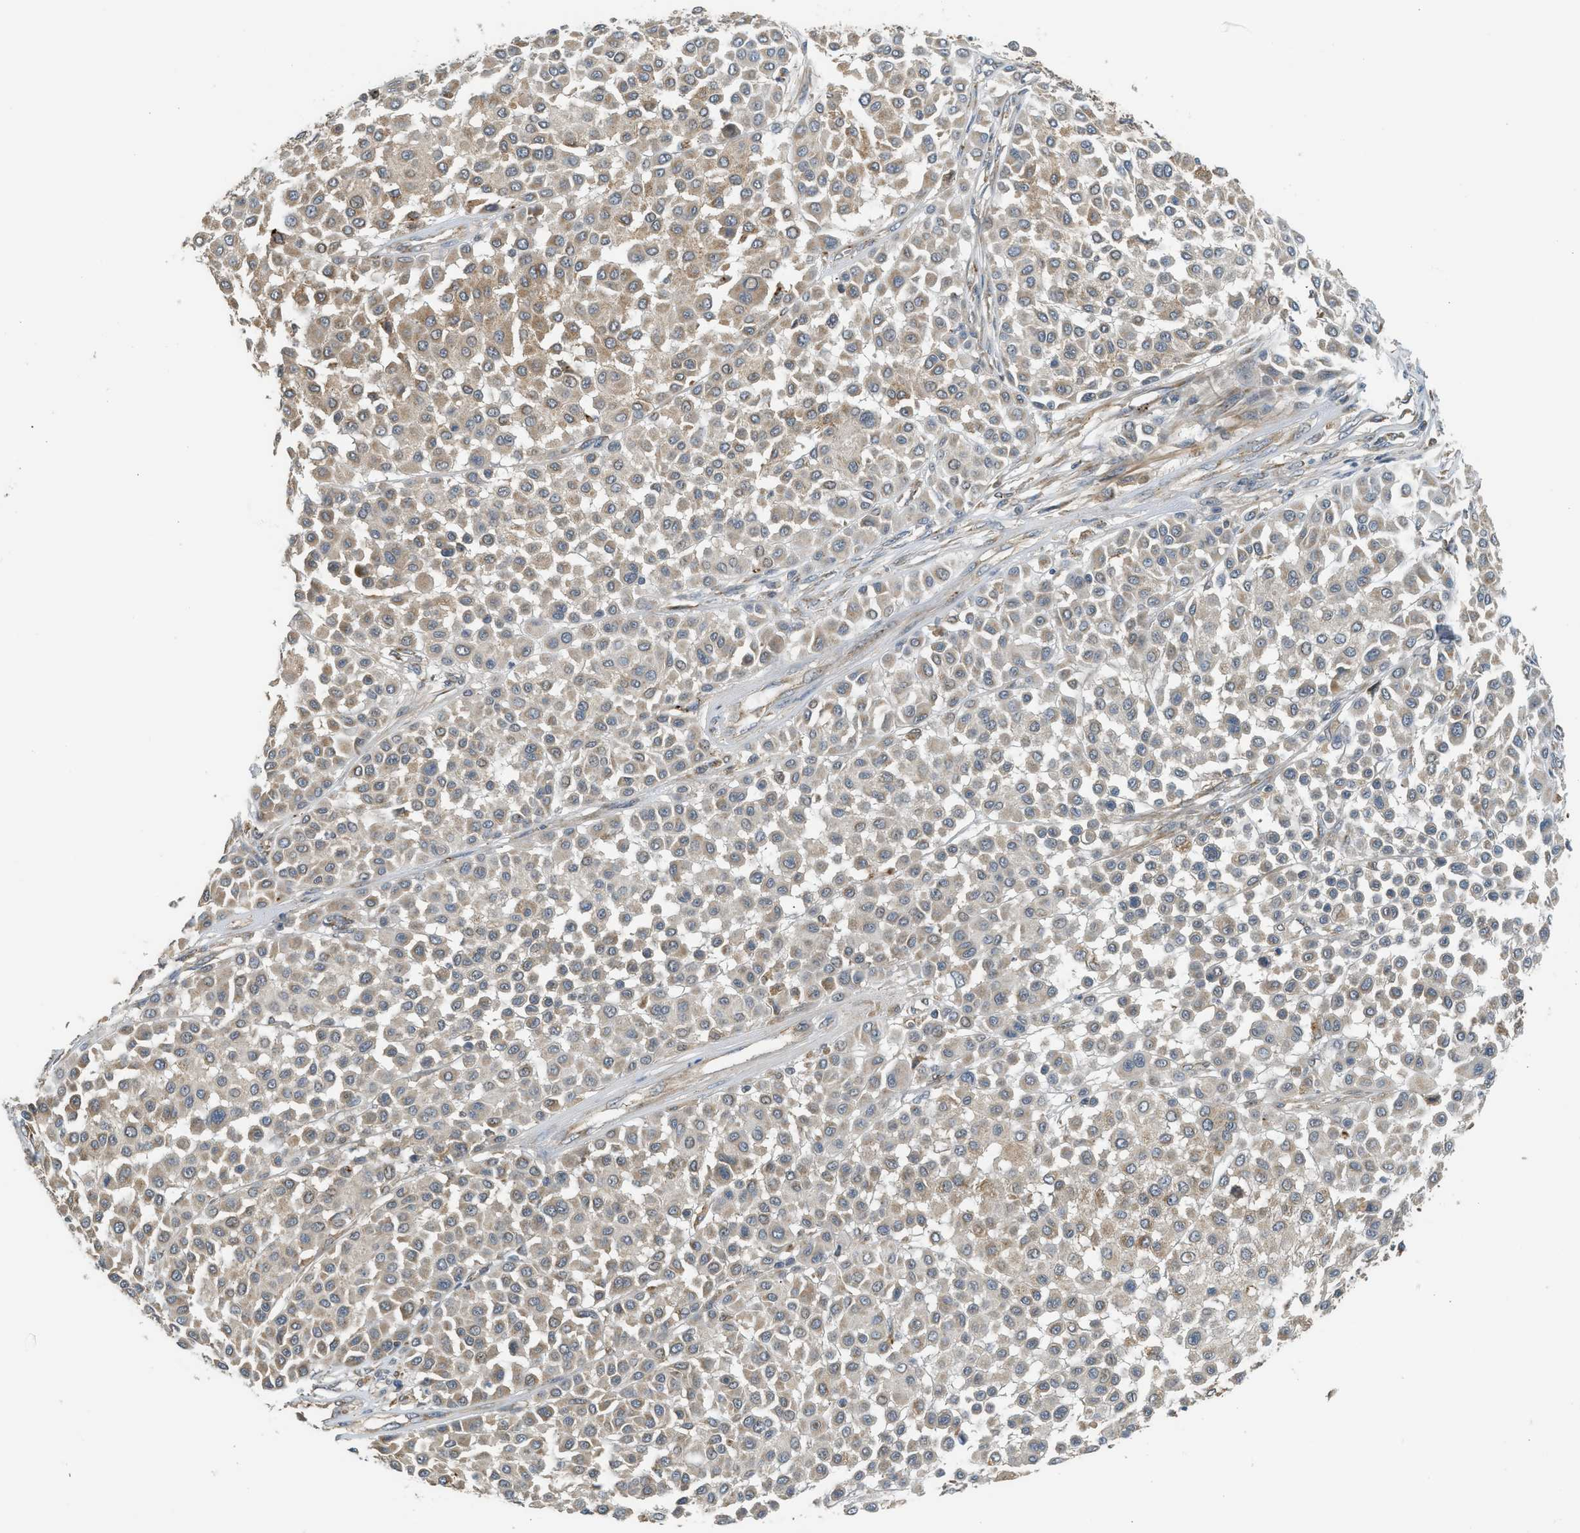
{"staining": {"intensity": "weak", "quantity": ">75%", "location": "cytoplasmic/membranous"}, "tissue": "melanoma", "cell_type": "Tumor cells", "image_type": "cancer", "snomed": [{"axis": "morphology", "description": "Malignant melanoma, Metastatic site"}, {"axis": "topography", "description": "Soft tissue"}], "caption": "Human melanoma stained for a protein (brown) shows weak cytoplasmic/membranous positive positivity in approximately >75% of tumor cells.", "gene": "STARD3", "patient": {"sex": "male", "age": 41}}